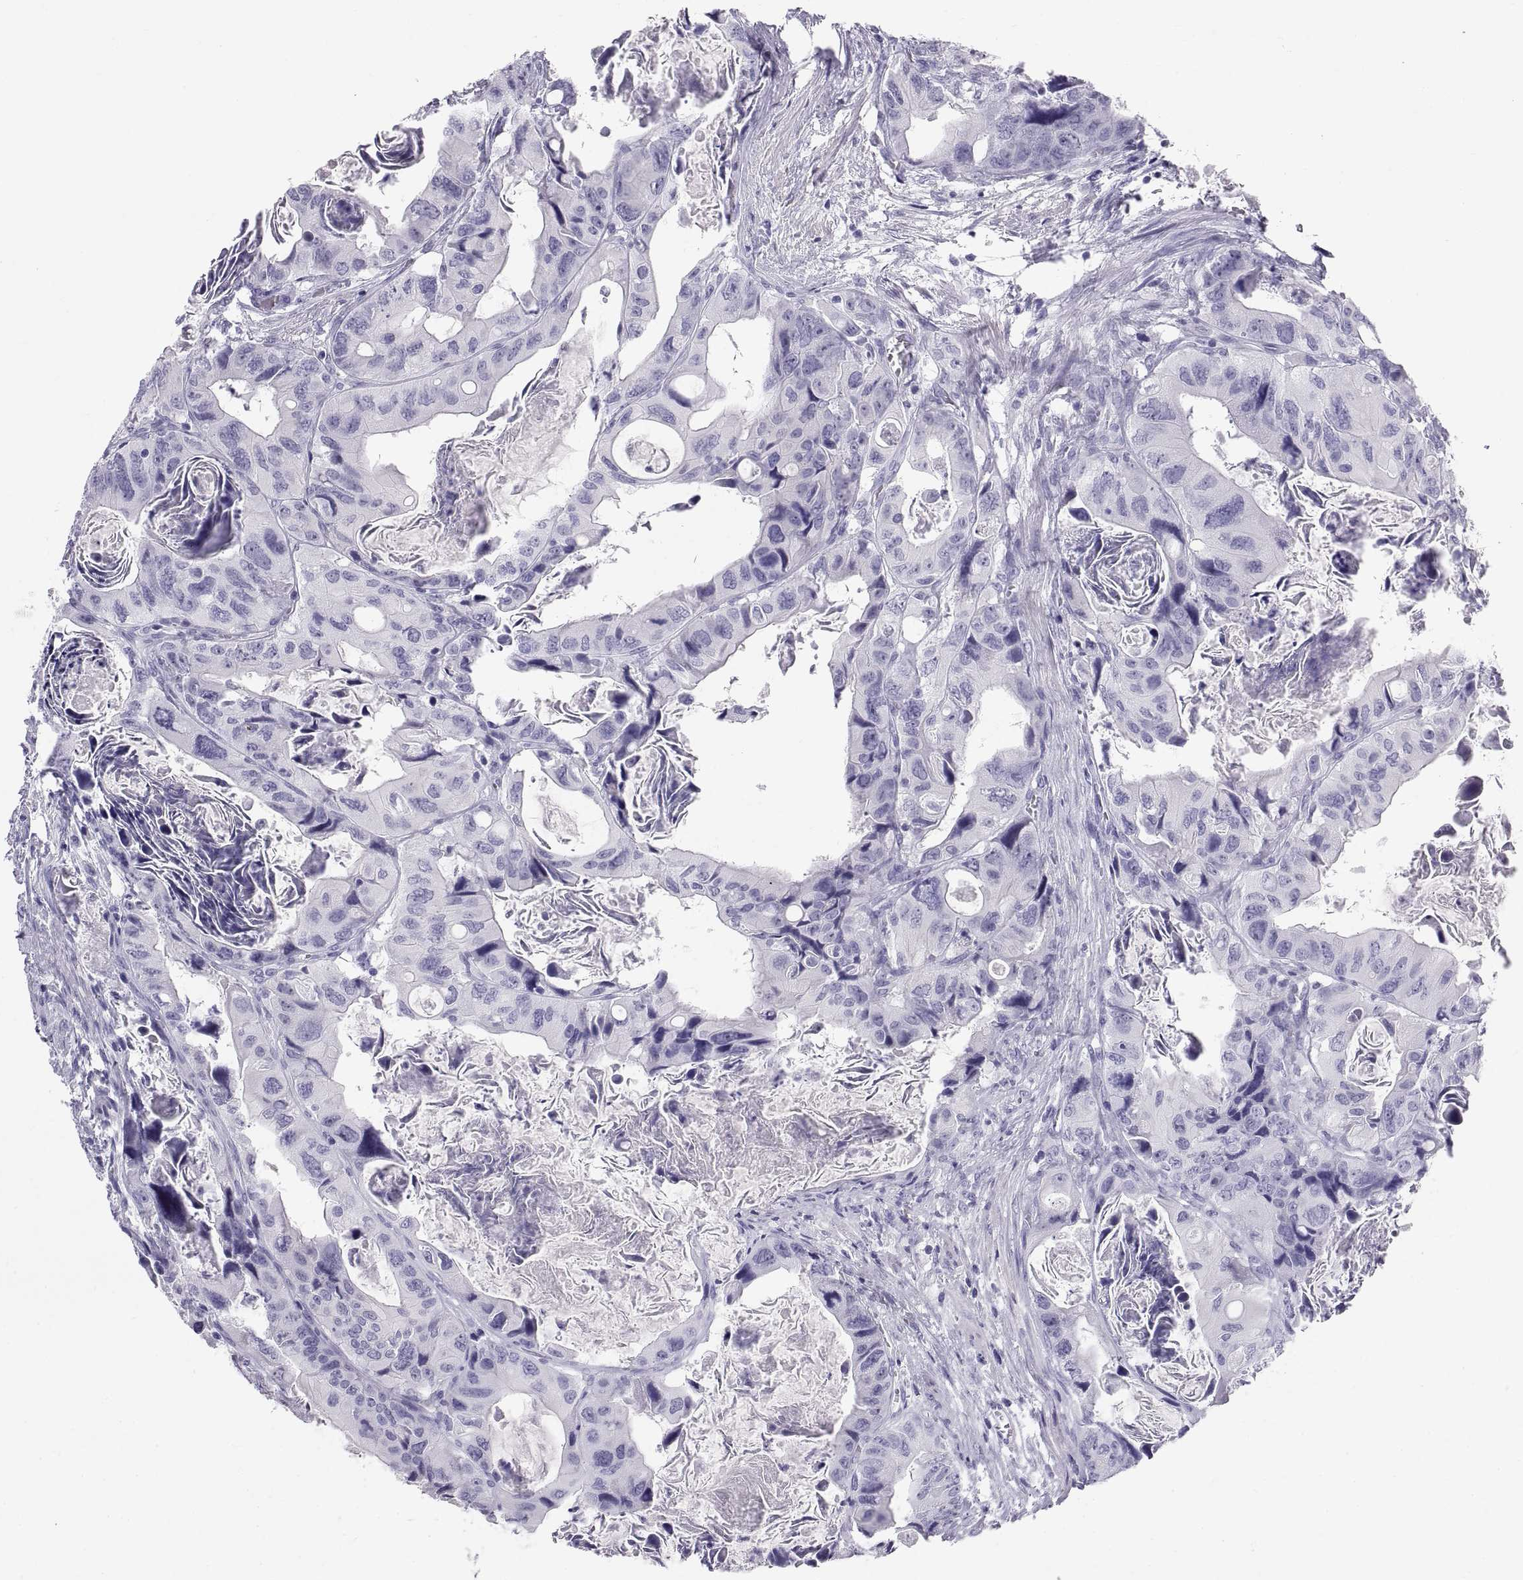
{"staining": {"intensity": "negative", "quantity": "none", "location": "none"}, "tissue": "colorectal cancer", "cell_type": "Tumor cells", "image_type": "cancer", "snomed": [{"axis": "morphology", "description": "Adenocarcinoma, NOS"}, {"axis": "topography", "description": "Rectum"}], "caption": "Colorectal cancer stained for a protein using immunohistochemistry reveals no positivity tumor cells.", "gene": "CT47A10", "patient": {"sex": "male", "age": 64}}